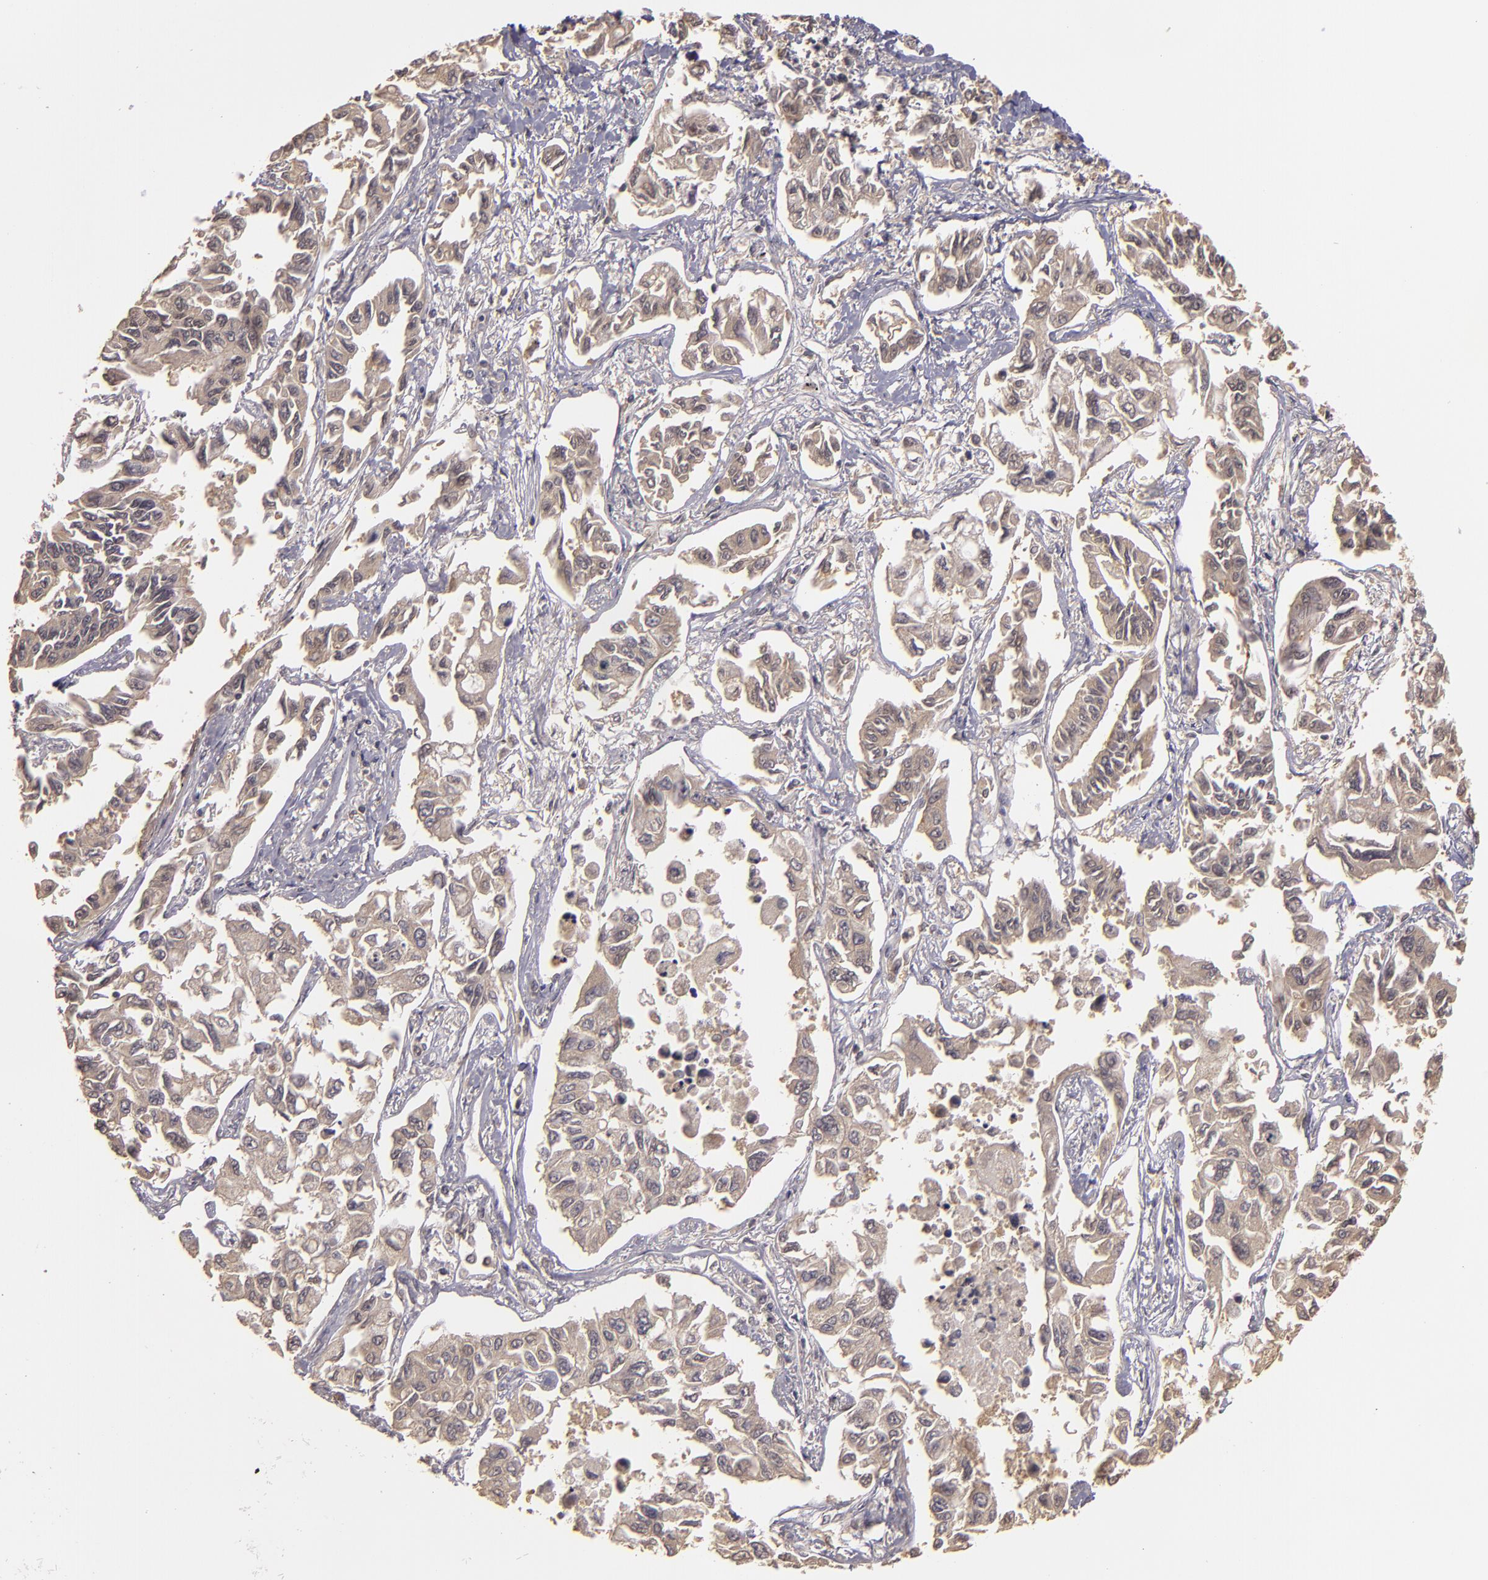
{"staining": {"intensity": "weak", "quantity": ">75%", "location": "cytoplasmic/membranous"}, "tissue": "lung cancer", "cell_type": "Tumor cells", "image_type": "cancer", "snomed": [{"axis": "morphology", "description": "Adenocarcinoma, NOS"}, {"axis": "topography", "description": "Lung"}], "caption": "Immunohistochemistry (IHC) histopathology image of lung cancer stained for a protein (brown), which exhibits low levels of weak cytoplasmic/membranous positivity in about >75% of tumor cells.", "gene": "LRG1", "patient": {"sex": "male", "age": 64}}